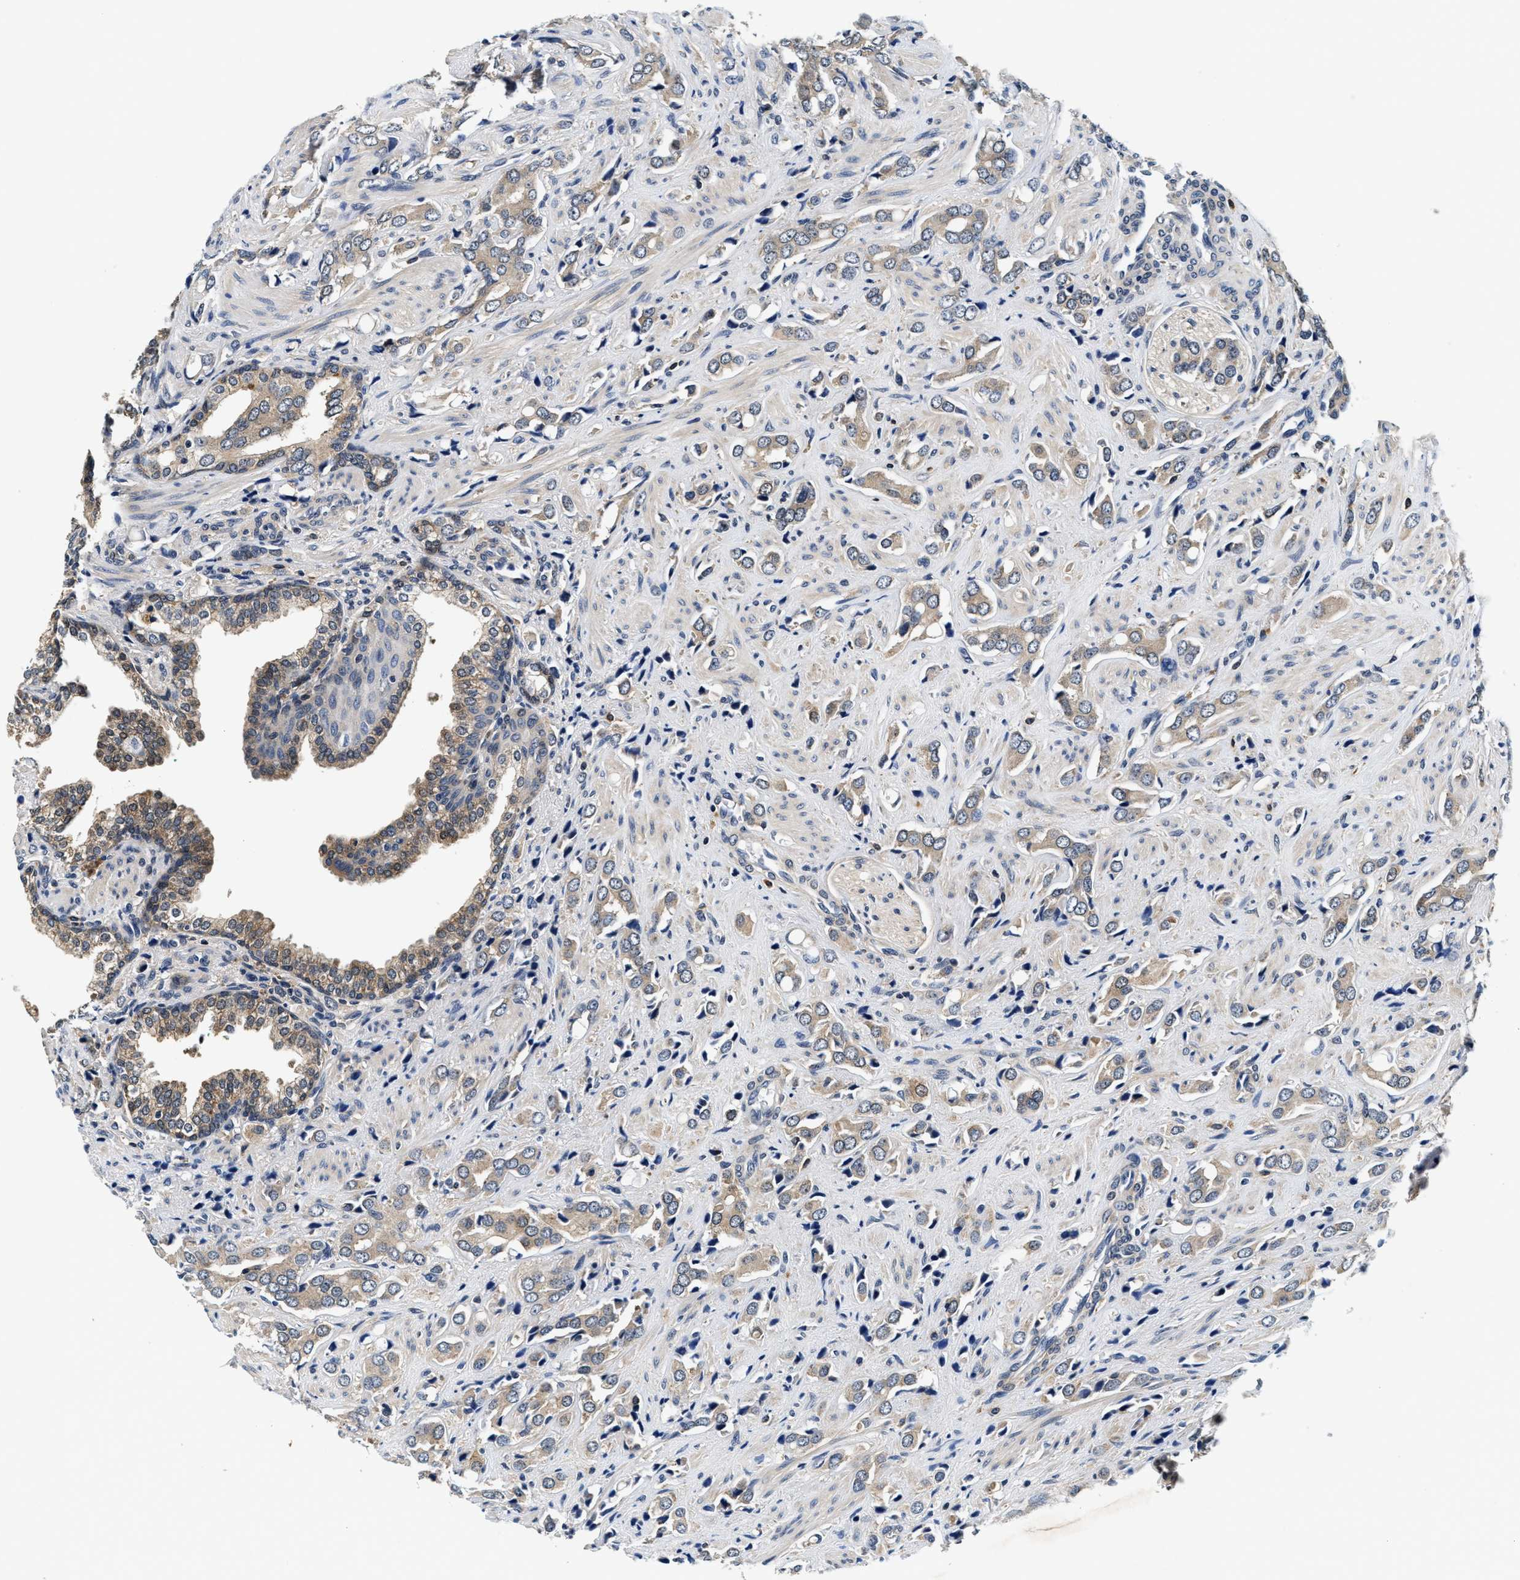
{"staining": {"intensity": "weak", "quantity": "<25%", "location": "cytoplasmic/membranous"}, "tissue": "prostate cancer", "cell_type": "Tumor cells", "image_type": "cancer", "snomed": [{"axis": "morphology", "description": "Adenocarcinoma, High grade"}, {"axis": "topography", "description": "Prostate"}], "caption": "This is a photomicrograph of immunohistochemistry staining of adenocarcinoma (high-grade) (prostate), which shows no staining in tumor cells. The staining is performed using DAB brown chromogen with nuclei counter-stained in using hematoxylin.", "gene": "PHPT1", "patient": {"sex": "male", "age": 52}}